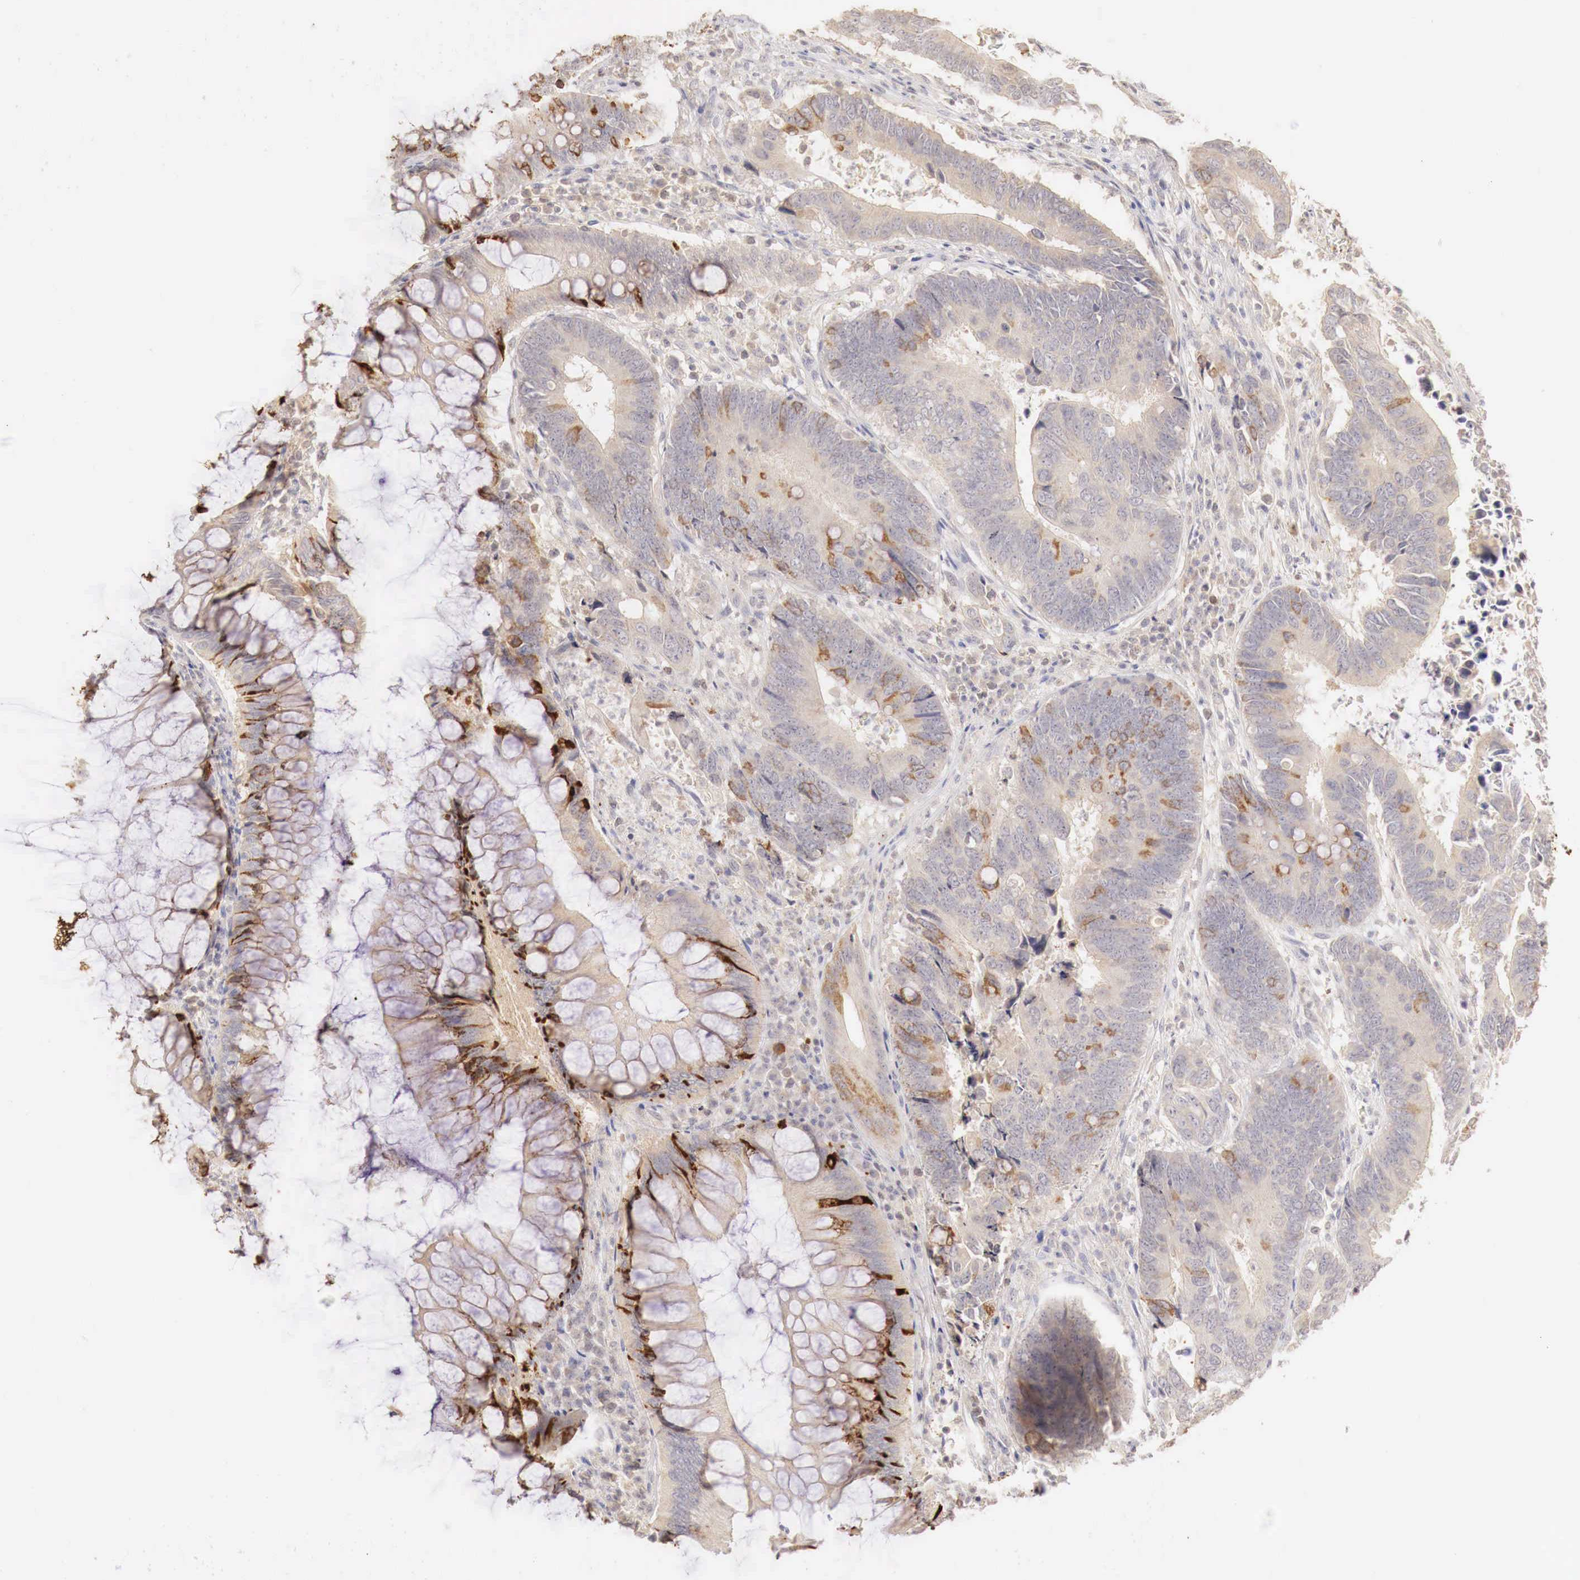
{"staining": {"intensity": "weak", "quantity": "25%-75%", "location": "cytoplasmic/membranous"}, "tissue": "colorectal cancer", "cell_type": "Tumor cells", "image_type": "cancer", "snomed": [{"axis": "morphology", "description": "Adenocarcinoma, NOS"}, {"axis": "topography", "description": "Colon"}], "caption": "Immunohistochemistry photomicrograph of neoplastic tissue: human colorectal cancer stained using immunohistochemistry (IHC) reveals low levels of weak protein expression localized specifically in the cytoplasmic/membranous of tumor cells, appearing as a cytoplasmic/membranous brown color.", "gene": "GATA1", "patient": {"sex": "male", "age": 49}}